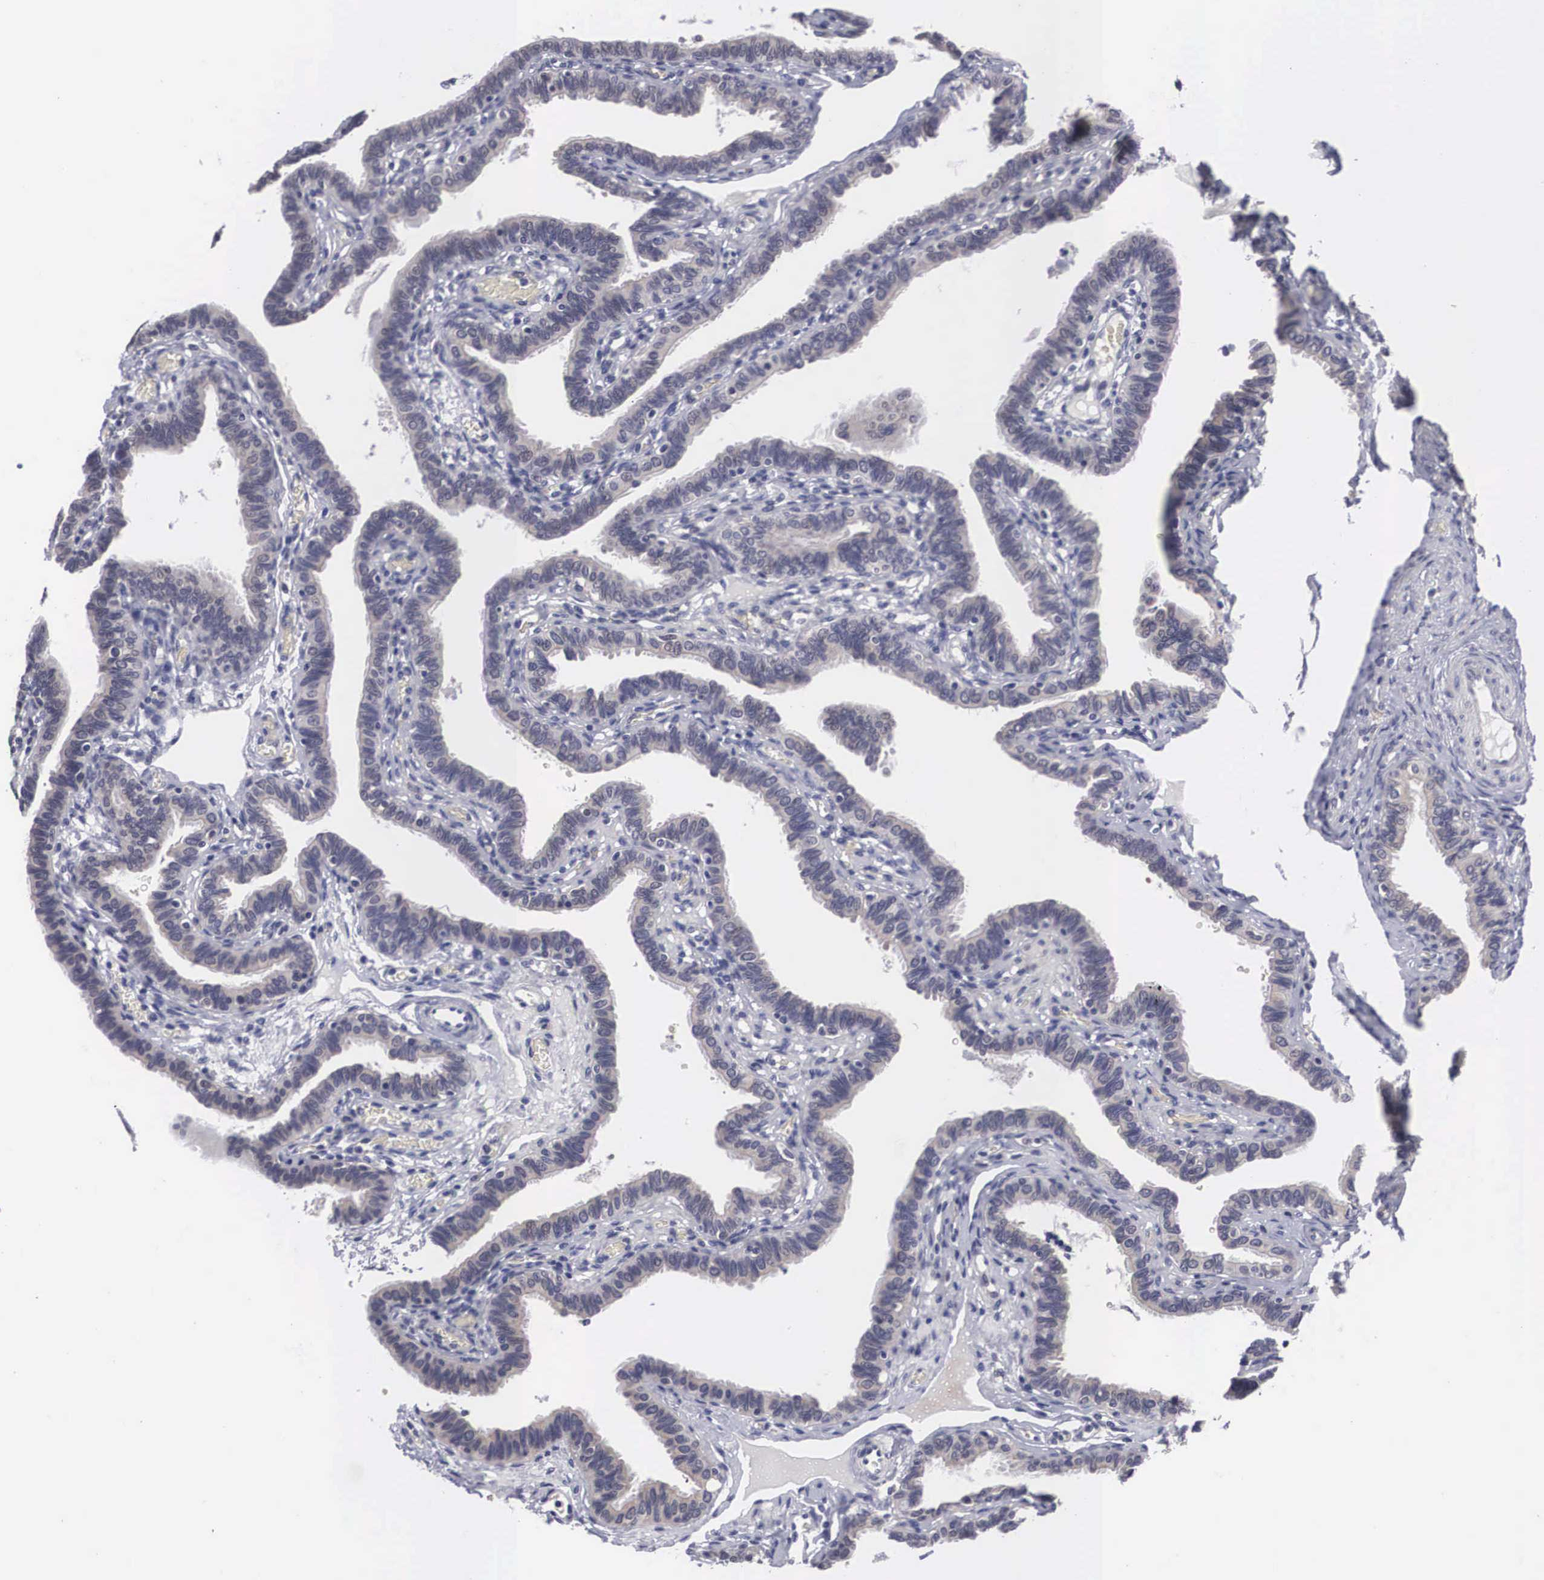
{"staining": {"intensity": "weak", "quantity": "25%-75%", "location": "cytoplasmic/membranous"}, "tissue": "fallopian tube", "cell_type": "Glandular cells", "image_type": "normal", "snomed": [{"axis": "morphology", "description": "Normal tissue, NOS"}, {"axis": "topography", "description": "Fallopian tube"}], "caption": "Immunohistochemistry (IHC) photomicrograph of benign human fallopian tube stained for a protein (brown), which exhibits low levels of weak cytoplasmic/membranous expression in approximately 25%-75% of glandular cells.", "gene": "OTX2", "patient": {"sex": "female", "age": 38}}